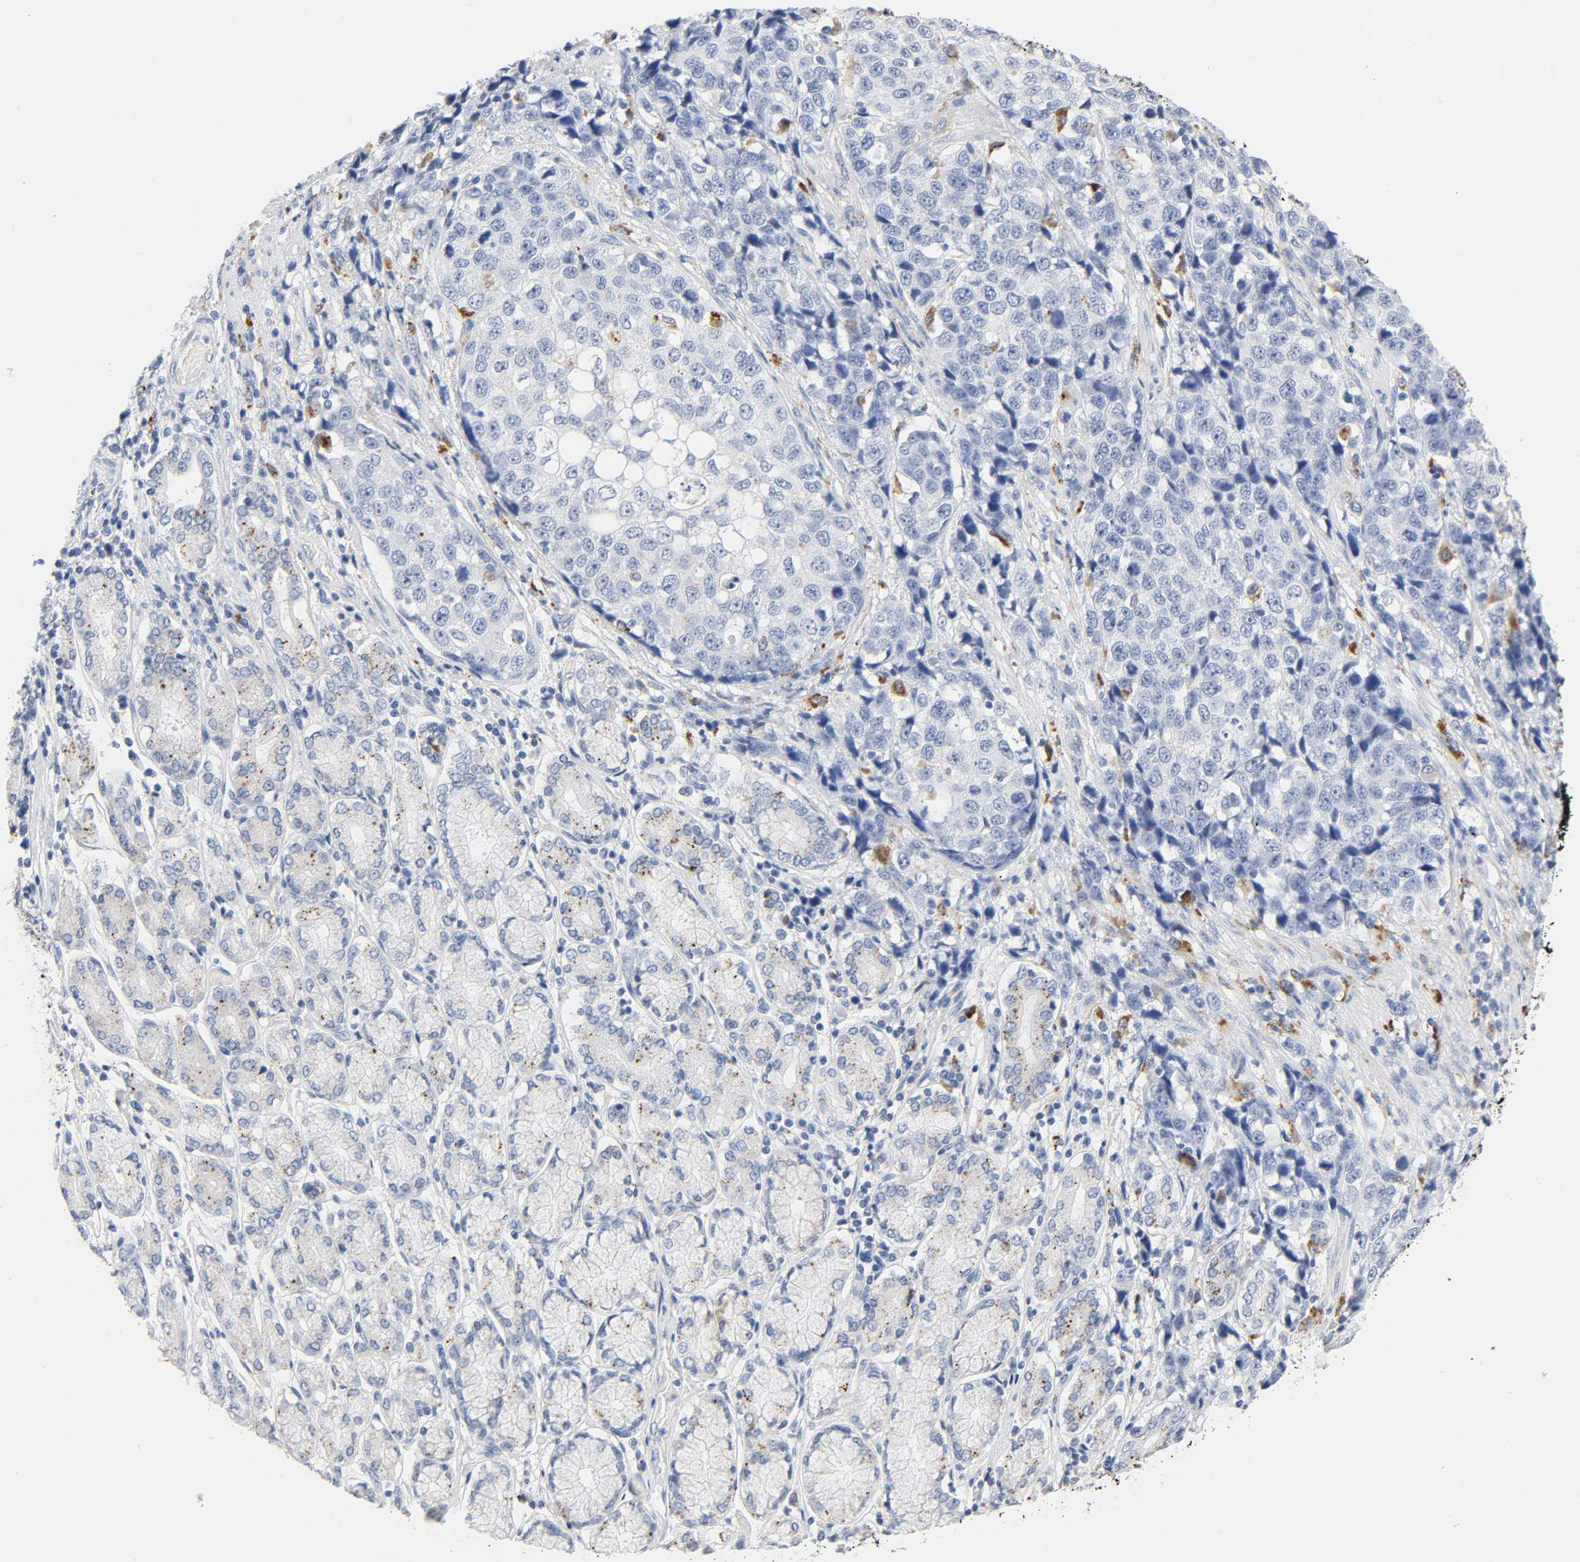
{"staining": {"intensity": "negative", "quantity": "none", "location": "none"}, "tissue": "stomach cancer", "cell_type": "Tumor cells", "image_type": "cancer", "snomed": [{"axis": "morphology", "description": "Normal tissue, NOS"}, {"axis": "morphology", "description": "Adenocarcinoma, NOS"}, {"axis": "topography", "description": "Stomach"}], "caption": "This is an immunohistochemistry photomicrograph of stomach adenocarcinoma. There is no expression in tumor cells.", "gene": "PLP1", "patient": {"sex": "male", "age": 48}}